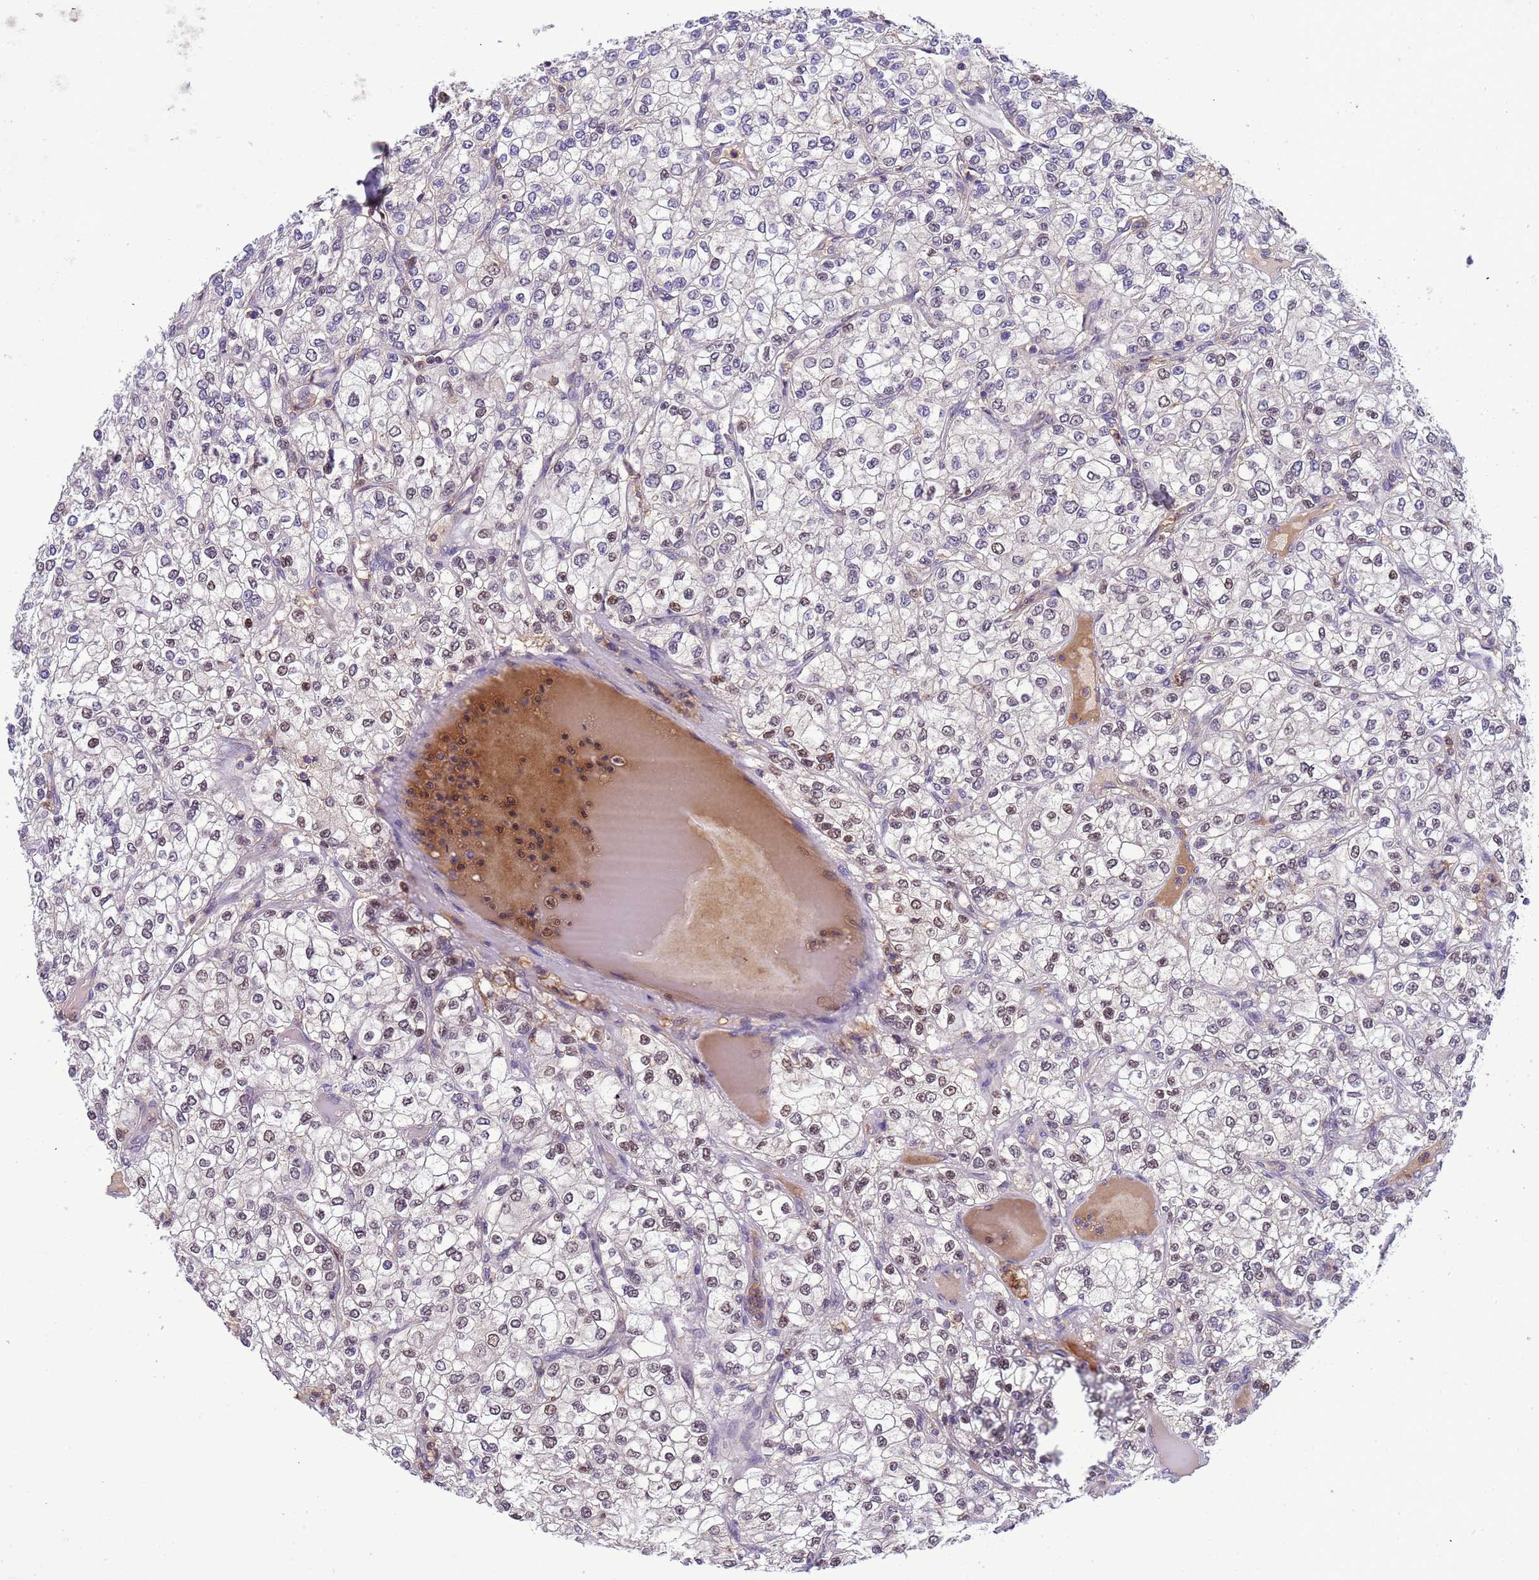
{"staining": {"intensity": "moderate", "quantity": "<25%", "location": "nuclear"}, "tissue": "renal cancer", "cell_type": "Tumor cells", "image_type": "cancer", "snomed": [{"axis": "morphology", "description": "Adenocarcinoma, NOS"}, {"axis": "topography", "description": "Kidney"}], "caption": "Protein analysis of renal adenocarcinoma tissue shows moderate nuclear positivity in about <25% of tumor cells.", "gene": "CD53", "patient": {"sex": "male", "age": 80}}